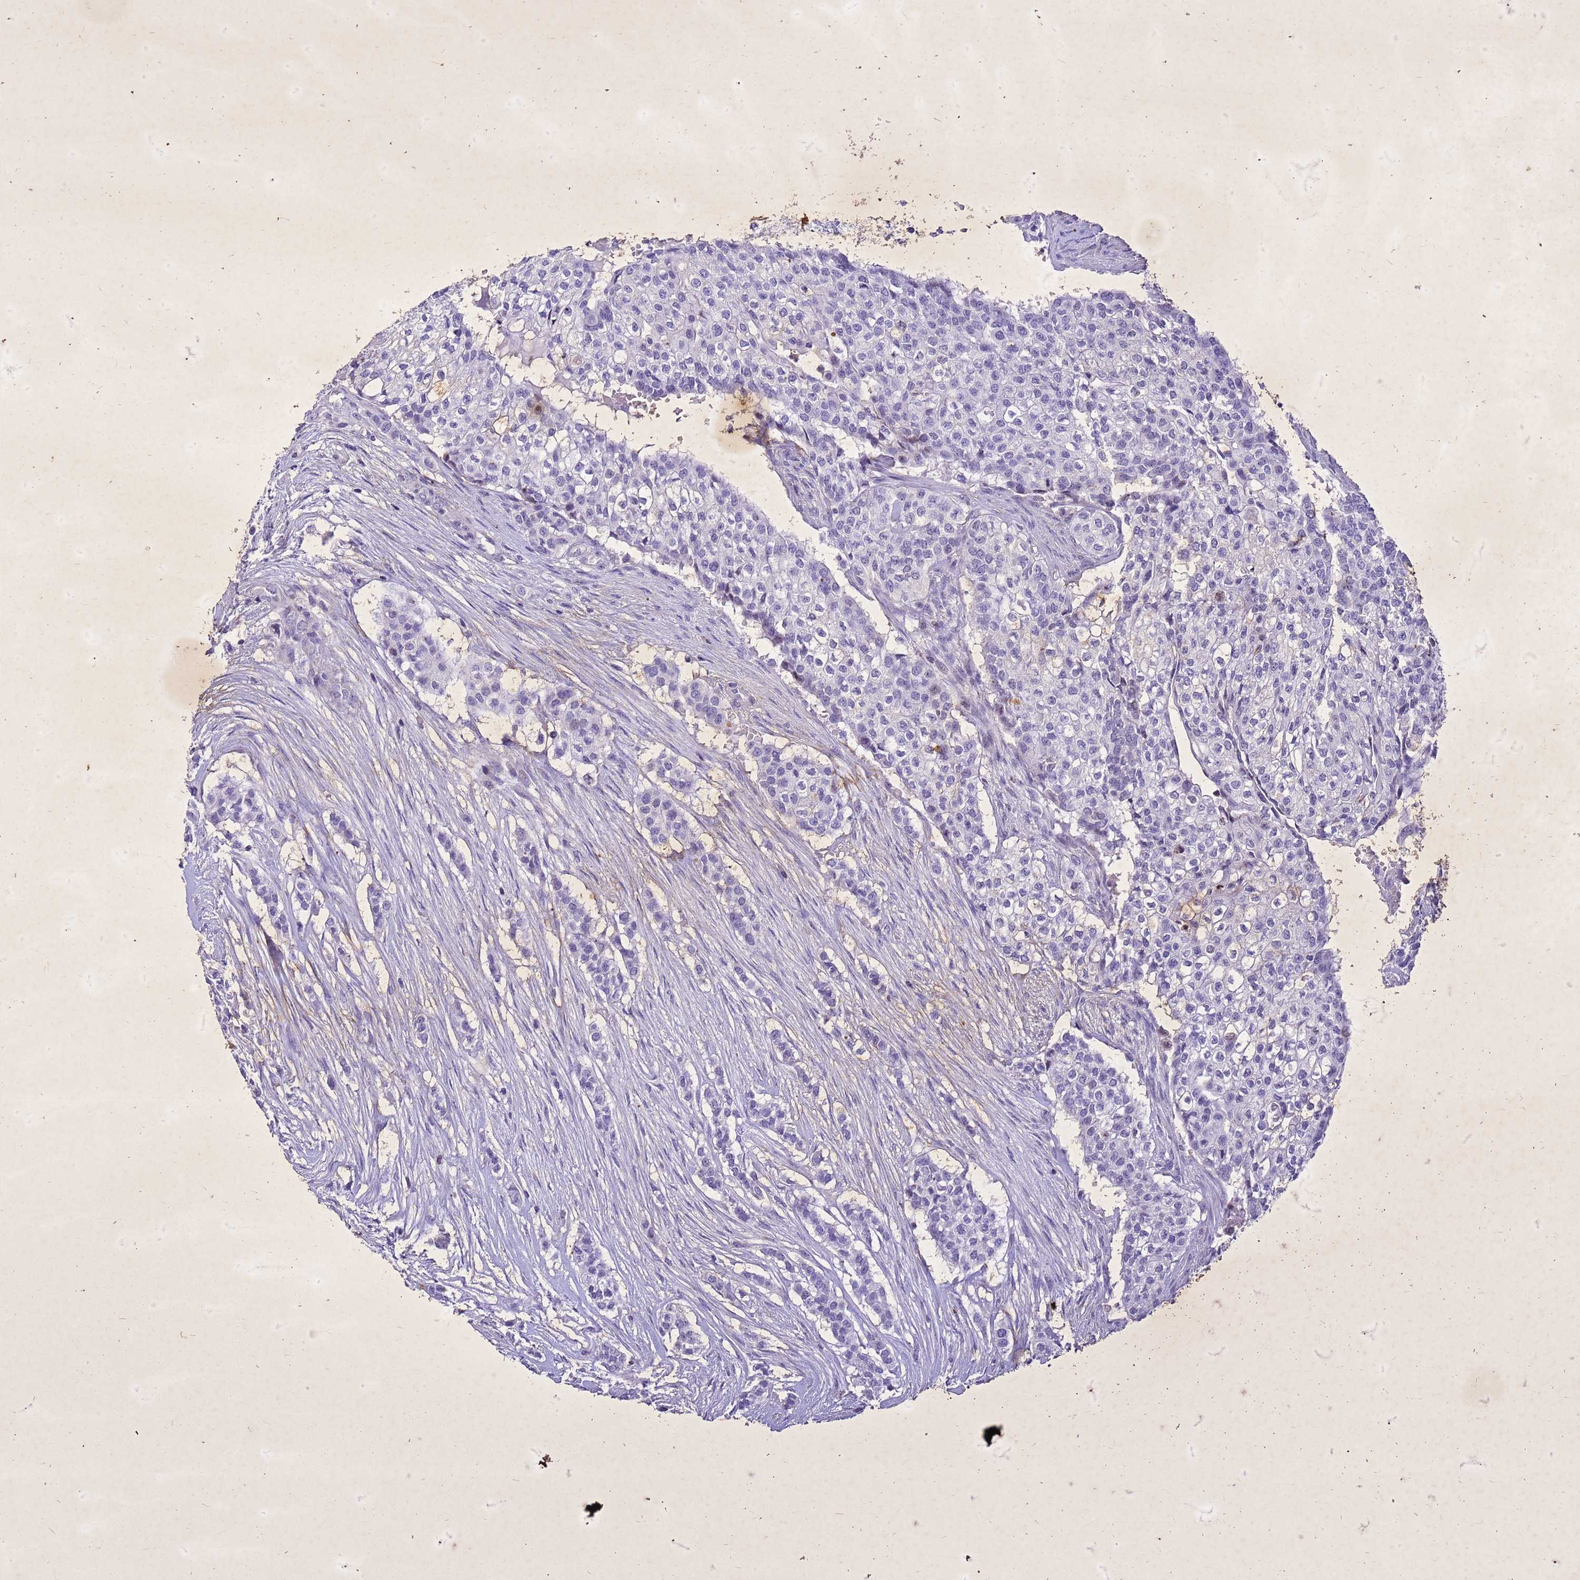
{"staining": {"intensity": "negative", "quantity": "none", "location": "none"}, "tissue": "head and neck cancer", "cell_type": "Tumor cells", "image_type": "cancer", "snomed": [{"axis": "morphology", "description": "Adenocarcinoma, NOS"}, {"axis": "topography", "description": "Head-Neck"}], "caption": "Tumor cells show no significant protein positivity in head and neck cancer.", "gene": "COPS9", "patient": {"sex": "male", "age": 81}}